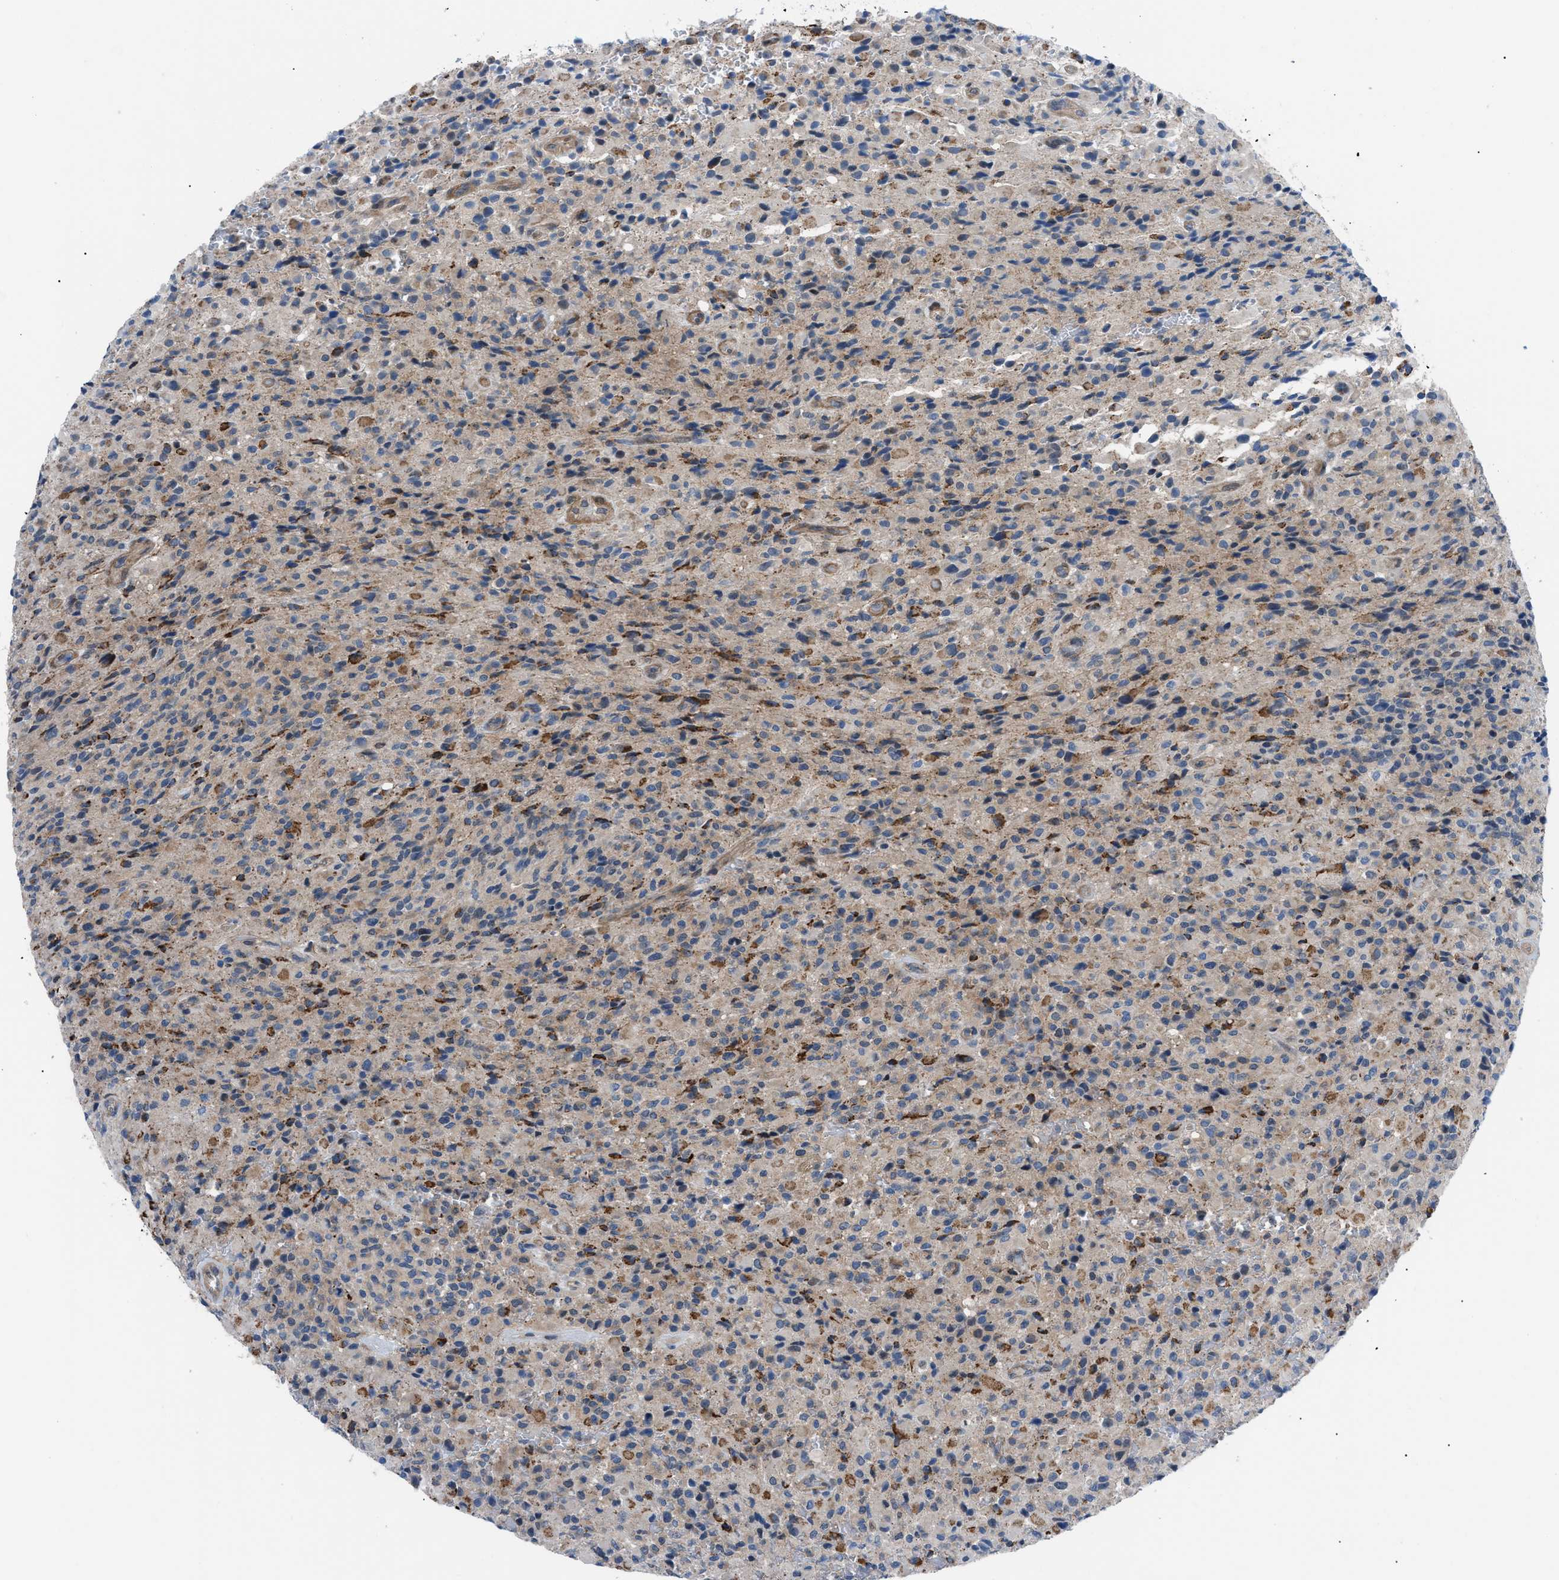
{"staining": {"intensity": "weak", "quantity": "25%-75%", "location": "cytoplasmic/membranous"}, "tissue": "glioma", "cell_type": "Tumor cells", "image_type": "cancer", "snomed": [{"axis": "morphology", "description": "Glioma, malignant, High grade"}, {"axis": "topography", "description": "Brain"}], "caption": "High-magnification brightfield microscopy of malignant glioma (high-grade) stained with DAB (brown) and counterstained with hematoxylin (blue). tumor cells exhibit weak cytoplasmic/membranous expression is identified in approximately25%-75% of cells. (IHC, brightfield microscopy, high magnification).", "gene": "TMEM45B", "patient": {"sex": "male", "age": 71}}